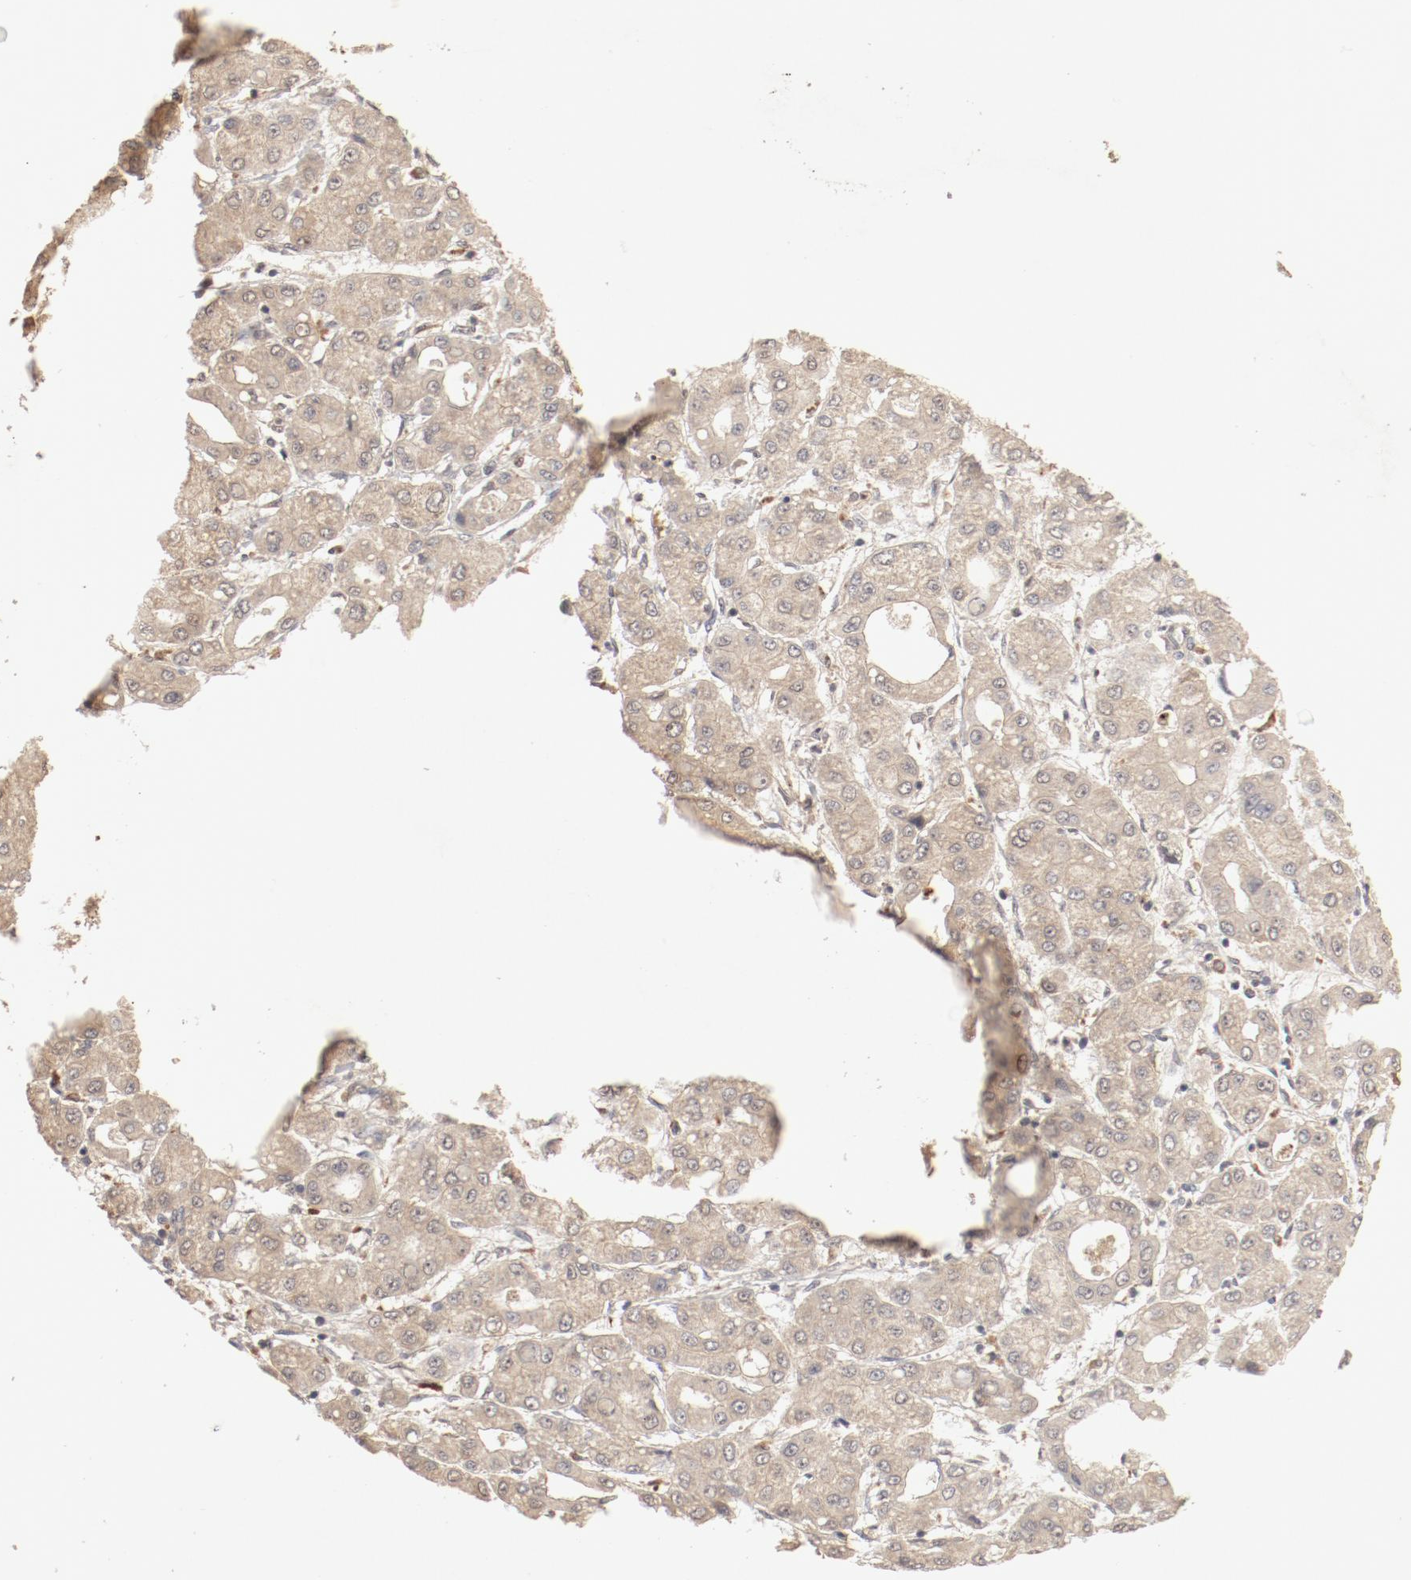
{"staining": {"intensity": "moderate", "quantity": ">75%", "location": "cytoplasmic/membranous"}, "tissue": "liver cancer", "cell_type": "Tumor cells", "image_type": "cancer", "snomed": [{"axis": "morphology", "description": "Carcinoma, Hepatocellular, NOS"}, {"axis": "topography", "description": "Liver"}], "caption": "IHC of human hepatocellular carcinoma (liver) demonstrates medium levels of moderate cytoplasmic/membranous expression in approximately >75% of tumor cells.", "gene": "IL3RA", "patient": {"sex": "male", "age": 69}}